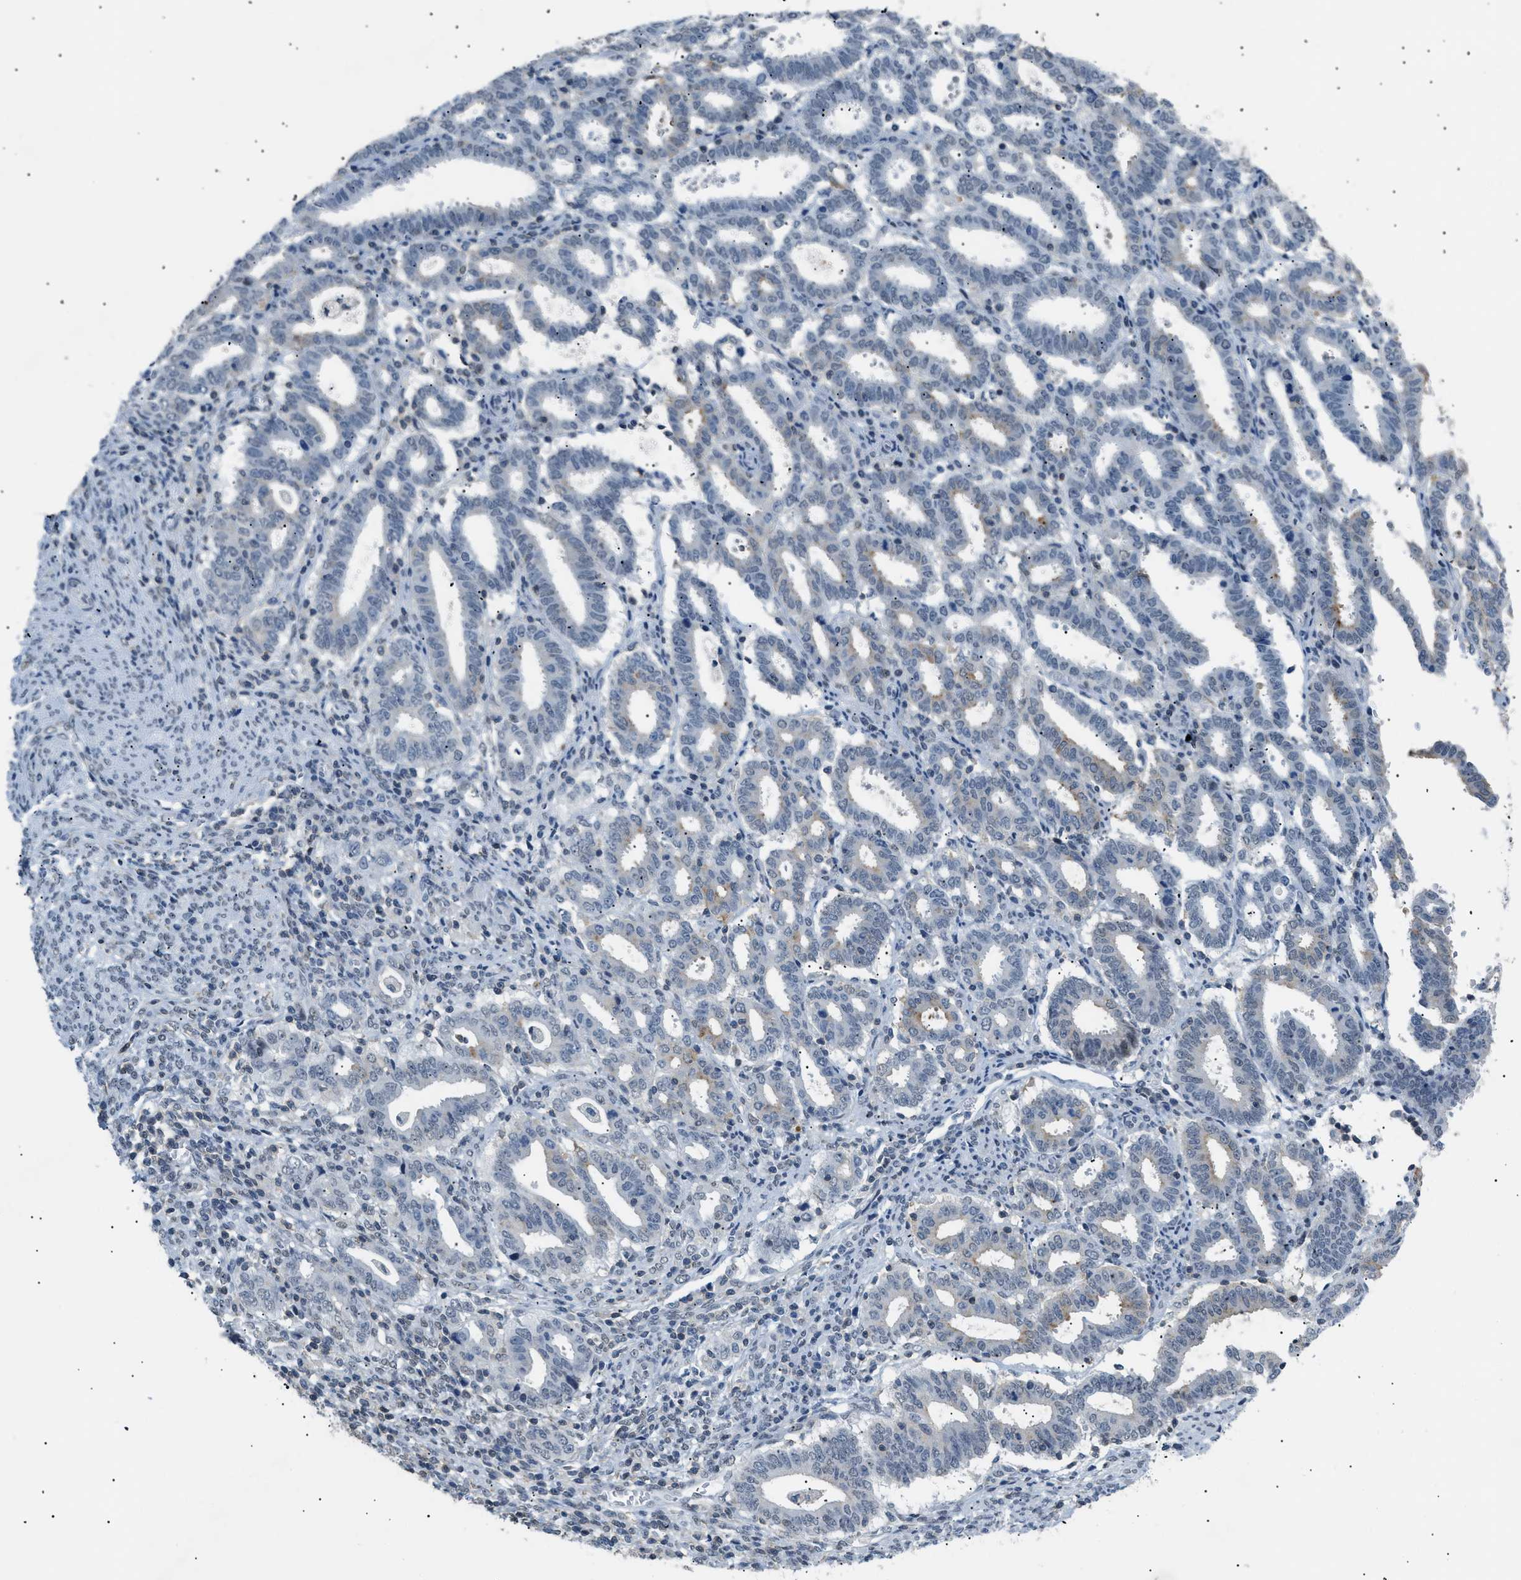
{"staining": {"intensity": "moderate", "quantity": "<25%", "location": "cytoplasmic/membranous"}, "tissue": "endometrial cancer", "cell_type": "Tumor cells", "image_type": "cancer", "snomed": [{"axis": "morphology", "description": "Adenocarcinoma, NOS"}, {"axis": "topography", "description": "Uterus"}], "caption": "The micrograph displays a brown stain indicating the presence of a protein in the cytoplasmic/membranous of tumor cells in endometrial adenocarcinoma. The protein is shown in brown color, while the nuclei are stained blue.", "gene": "KCNC3", "patient": {"sex": "female", "age": 83}}